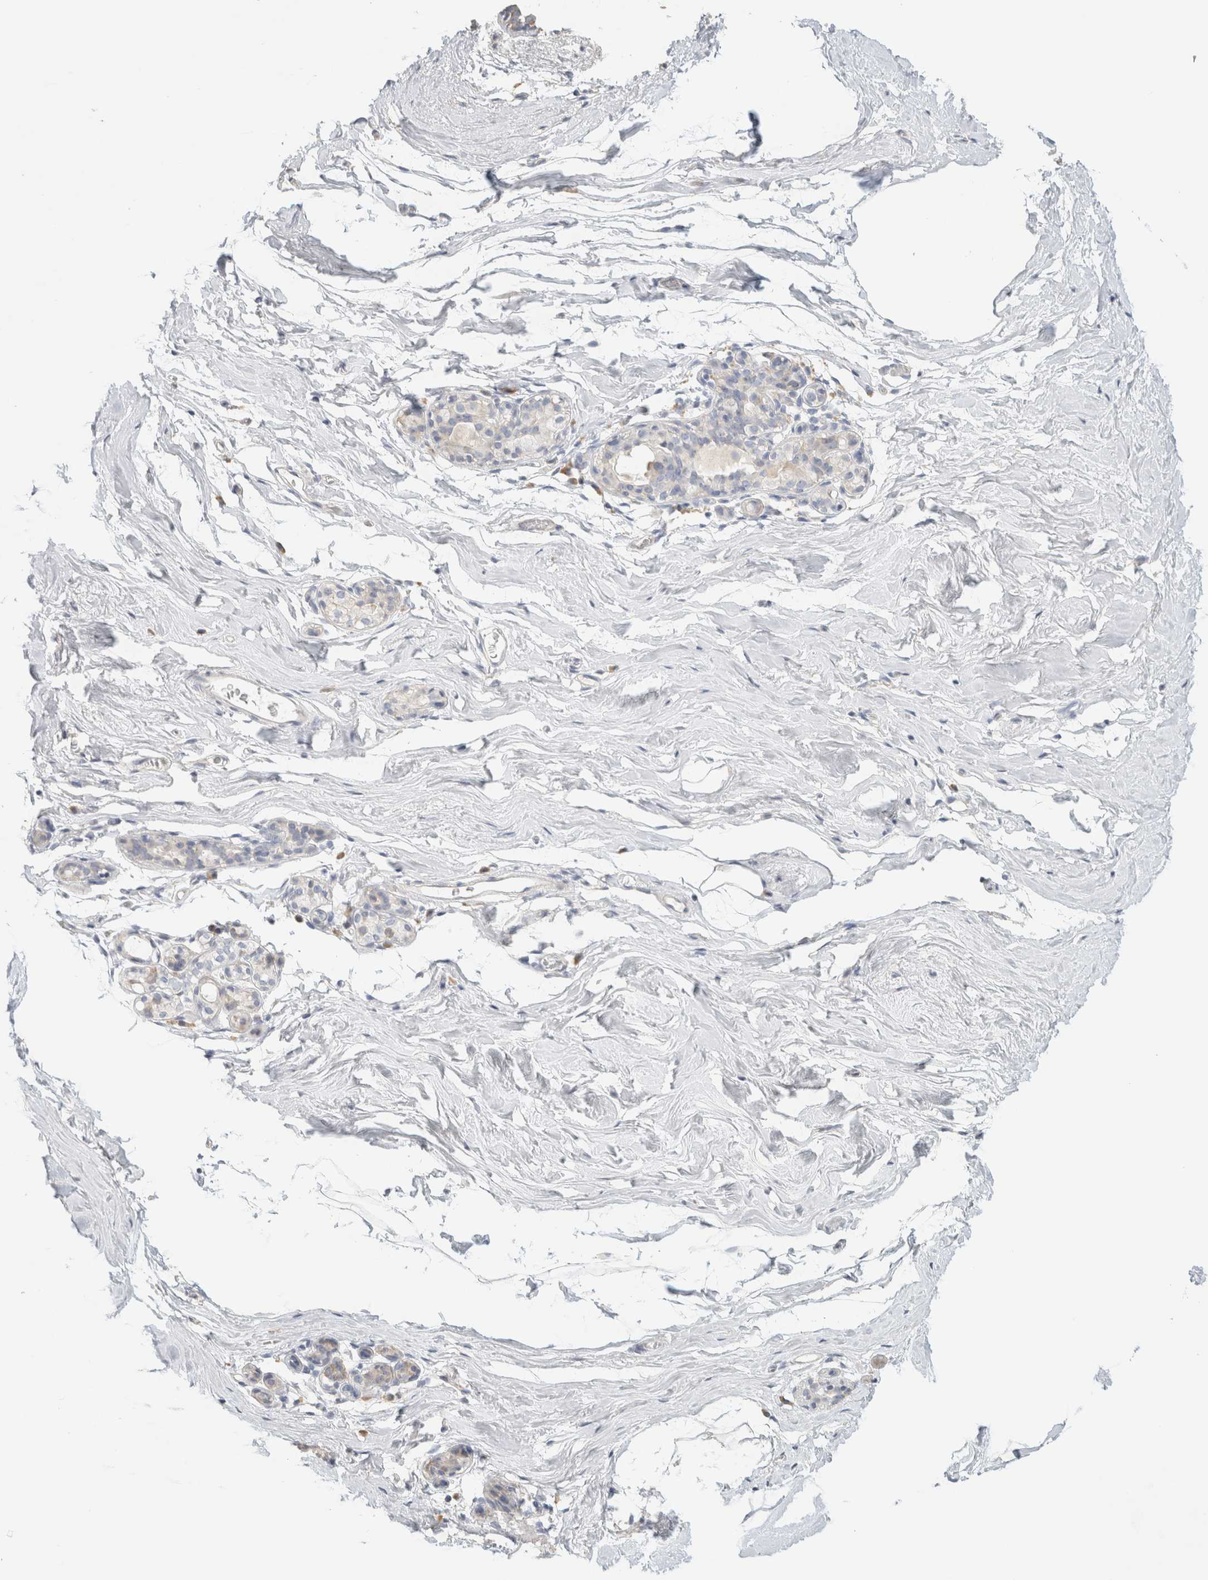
{"staining": {"intensity": "negative", "quantity": "none", "location": "none"}, "tissue": "breast", "cell_type": "Adipocytes", "image_type": "normal", "snomed": [{"axis": "morphology", "description": "Normal tissue, NOS"}, {"axis": "topography", "description": "Breast"}], "caption": "This is a histopathology image of immunohistochemistry staining of normal breast, which shows no expression in adipocytes. (DAB (3,3'-diaminobenzidine) immunohistochemistry (IHC) visualized using brightfield microscopy, high magnification).", "gene": "NEFM", "patient": {"sex": "female", "age": 62}}